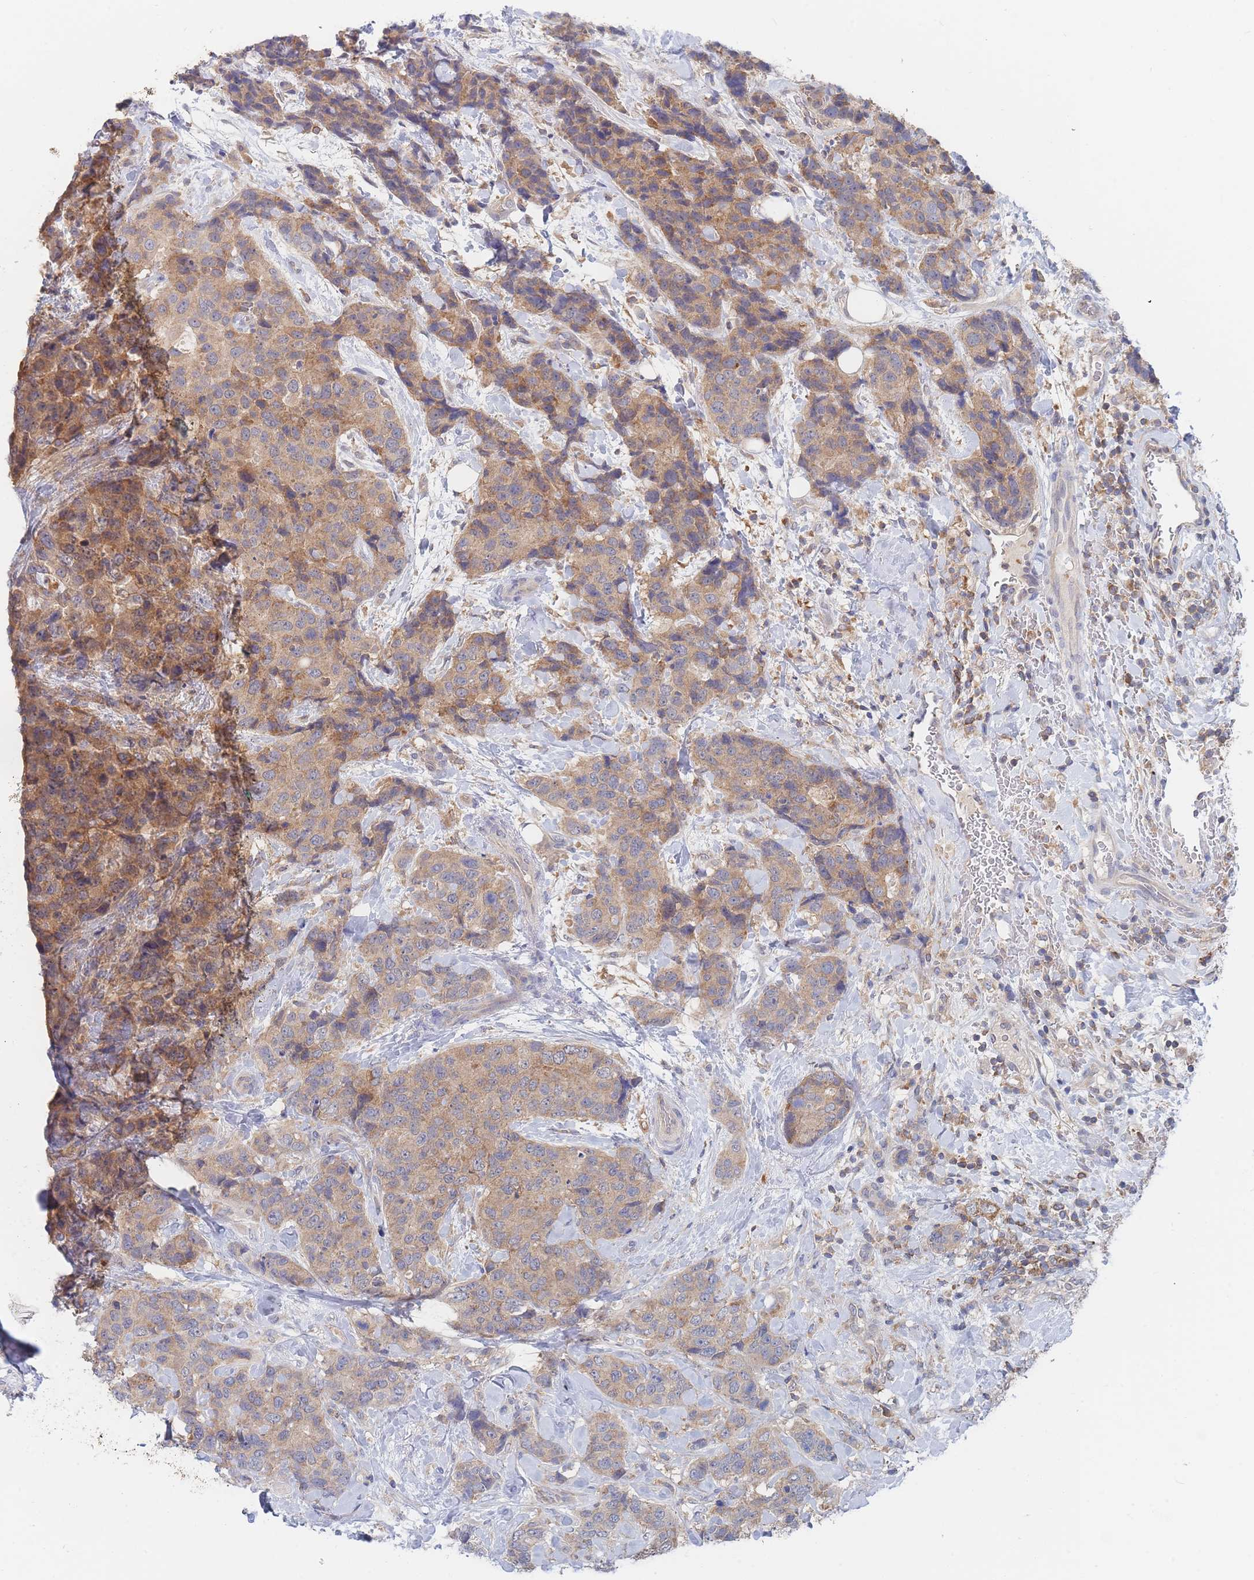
{"staining": {"intensity": "moderate", "quantity": ">75%", "location": "cytoplasmic/membranous"}, "tissue": "breast cancer", "cell_type": "Tumor cells", "image_type": "cancer", "snomed": [{"axis": "morphology", "description": "Lobular carcinoma"}, {"axis": "topography", "description": "Breast"}], "caption": "A brown stain shows moderate cytoplasmic/membranous staining of a protein in human breast cancer tumor cells. Nuclei are stained in blue.", "gene": "PPP6C", "patient": {"sex": "female", "age": 59}}